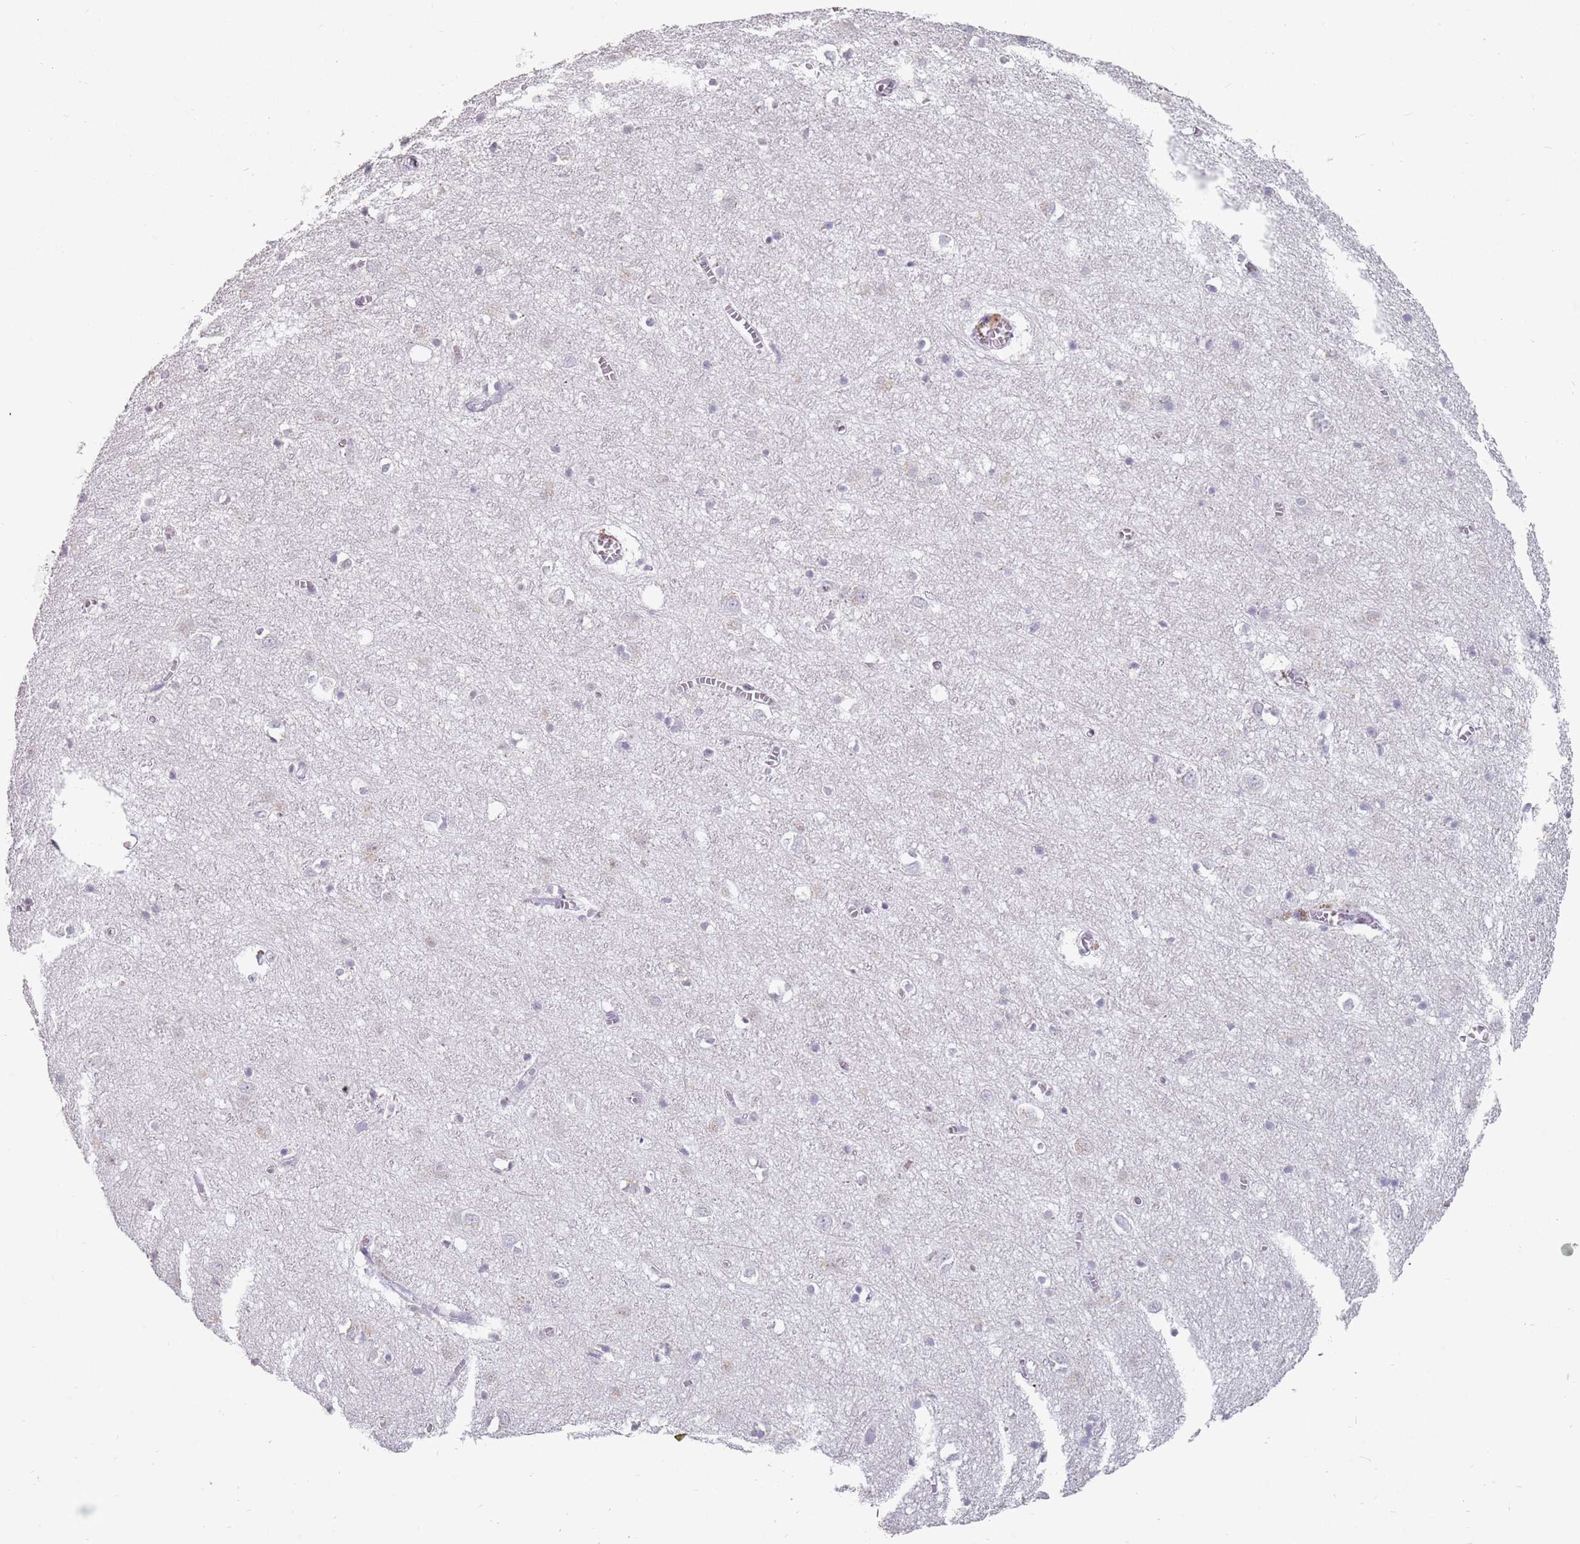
{"staining": {"intensity": "negative", "quantity": "none", "location": "none"}, "tissue": "cerebral cortex", "cell_type": "Endothelial cells", "image_type": "normal", "snomed": [{"axis": "morphology", "description": "Normal tissue, NOS"}, {"axis": "topography", "description": "Cerebral cortex"}], "caption": "The immunohistochemistry (IHC) photomicrograph has no significant staining in endothelial cells of cerebral cortex. Nuclei are stained in blue.", "gene": "DDX4", "patient": {"sex": "female", "age": 64}}